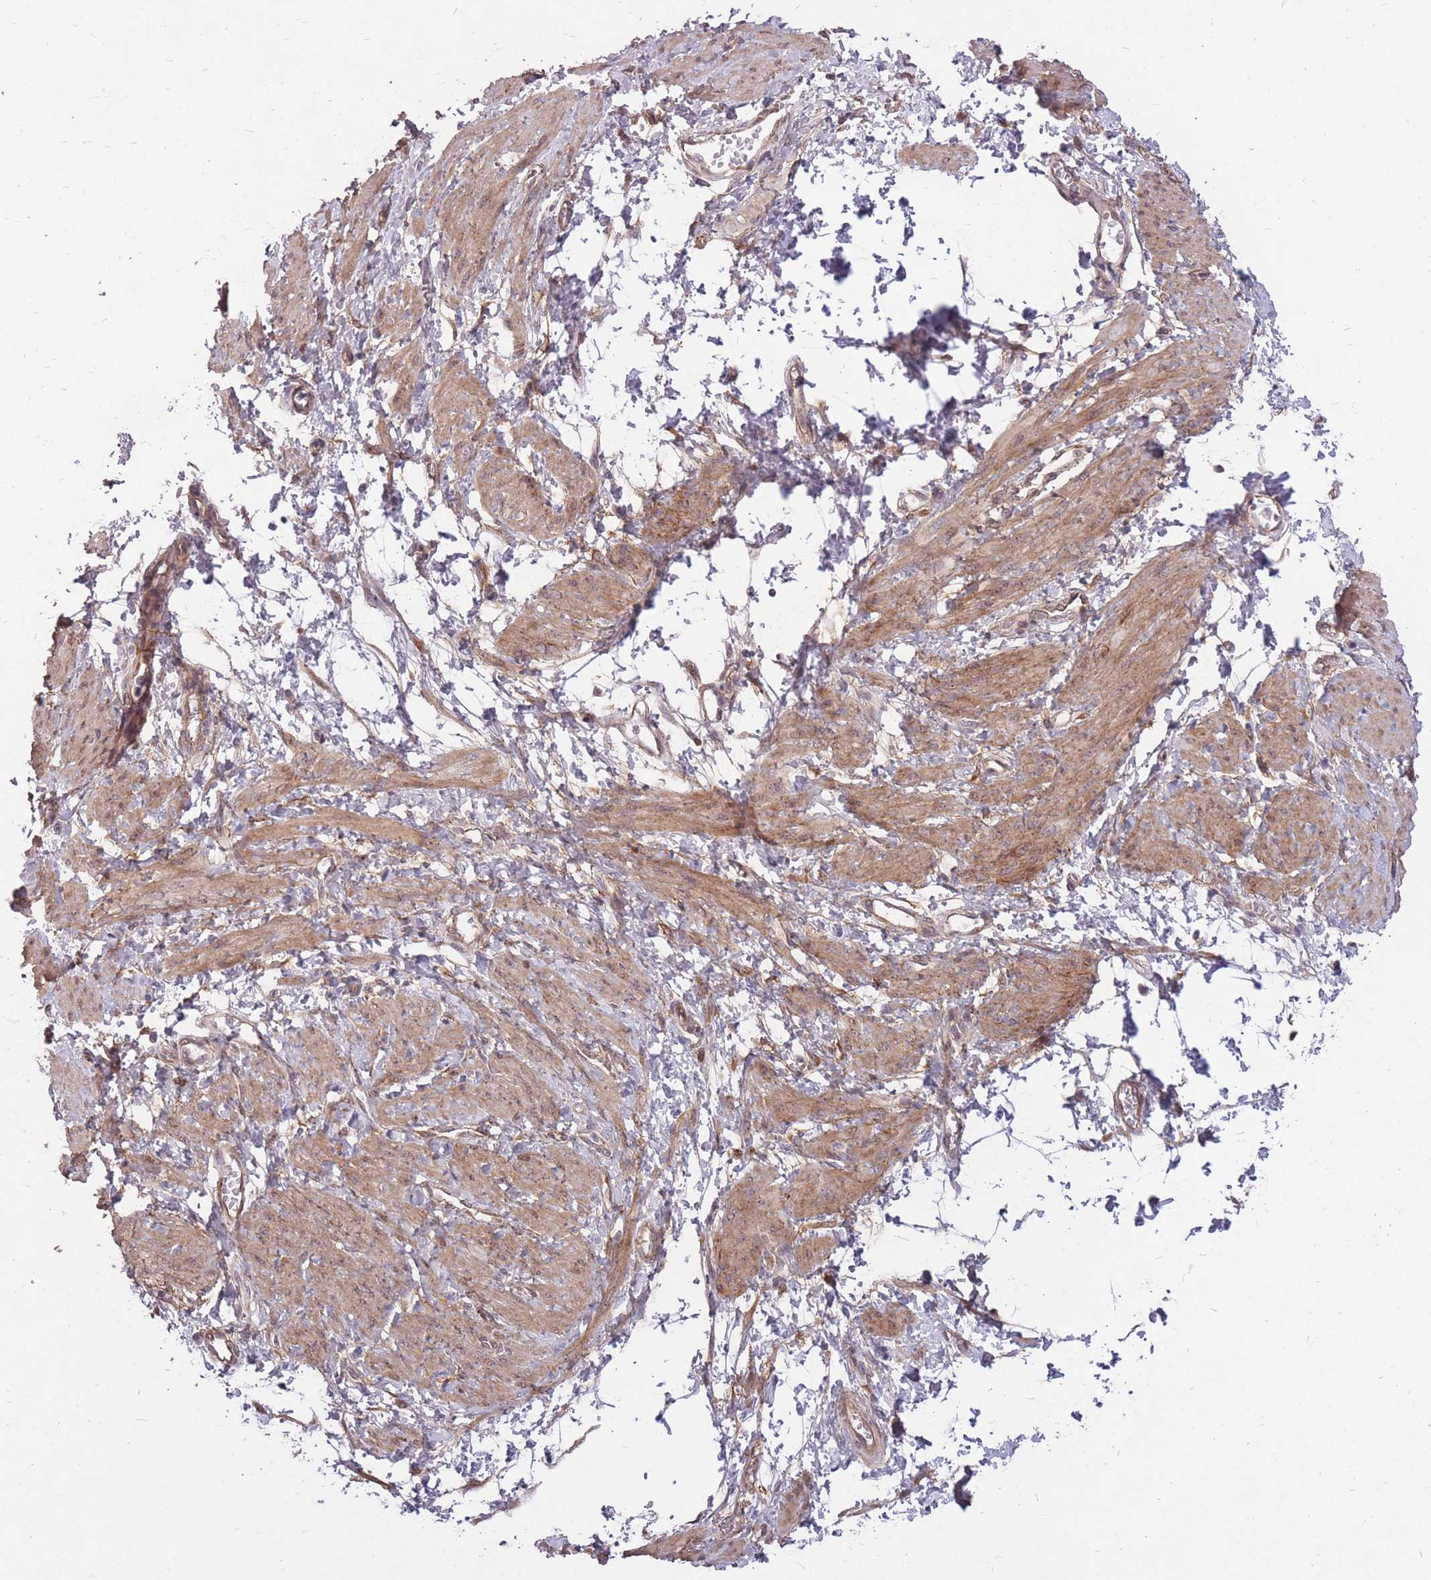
{"staining": {"intensity": "moderate", "quantity": ">75%", "location": "cytoplasmic/membranous"}, "tissue": "smooth muscle", "cell_type": "Smooth muscle cells", "image_type": "normal", "snomed": [{"axis": "morphology", "description": "Normal tissue, NOS"}, {"axis": "topography", "description": "Smooth muscle"}, {"axis": "topography", "description": "Uterus"}], "caption": "Human smooth muscle stained with a brown dye displays moderate cytoplasmic/membranous positive positivity in approximately >75% of smooth muscle cells.", "gene": "DYNC1LI2", "patient": {"sex": "female", "age": 39}}